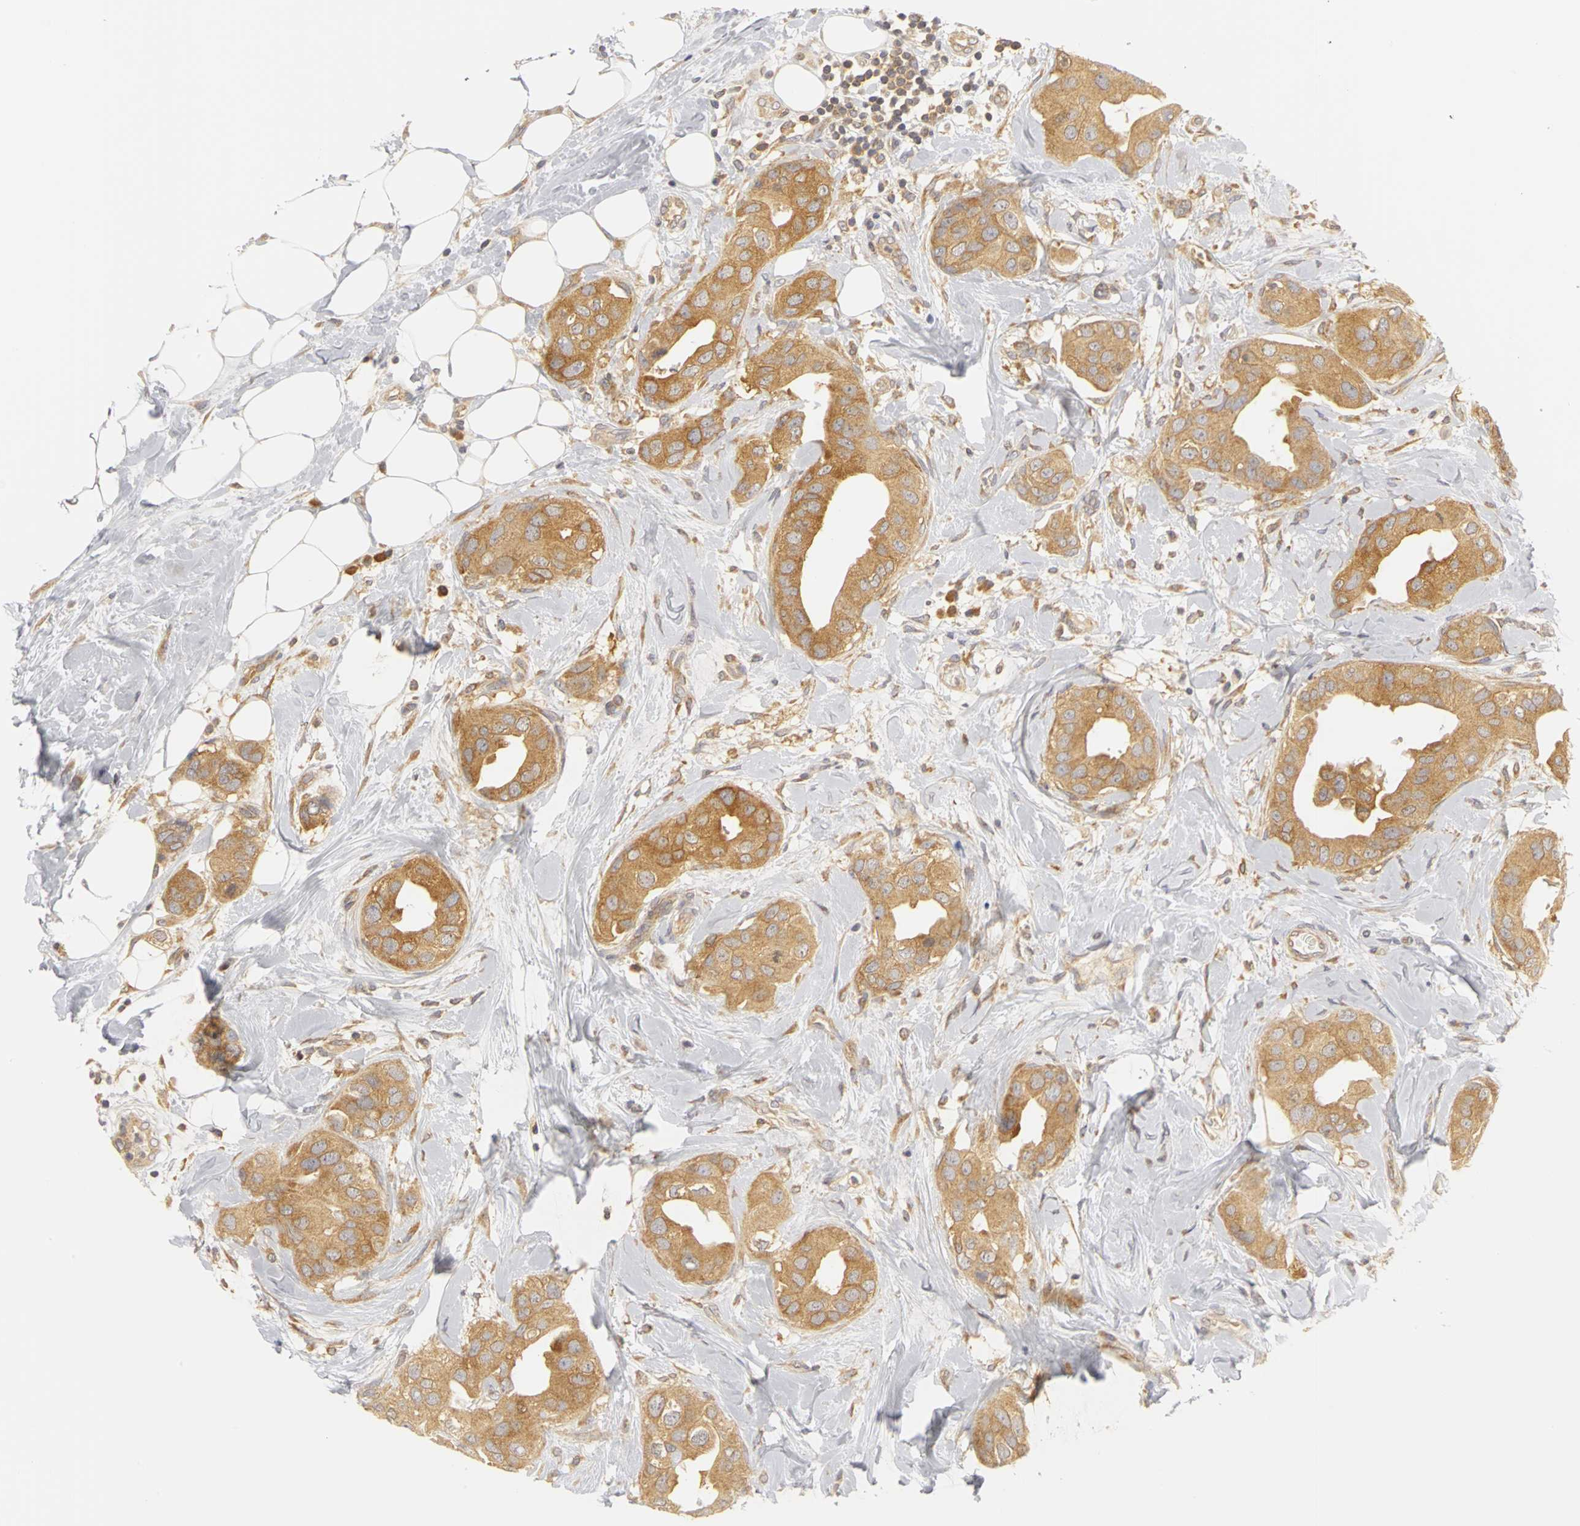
{"staining": {"intensity": "moderate", "quantity": ">75%", "location": "cytoplasmic/membranous"}, "tissue": "breast cancer", "cell_type": "Tumor cells", "image_type": "cancer", "snomed": [{"axis": "morphology", "description": "Duct carcinoma"}, {"axis": "topography", "description": "Breast"}], "caption": "Immunohistochemistry (IHC) (DAB (3,3'-diaminobenzidine)) staining of human breast invasive ductal carcinoma reveals moderate cytoplasmic/membranous protein positivity in about >75% of tumor cells. The staining is performed using DAB brown chromogen to label protein expression. The nuclei are counter-stained blue using hematoxylin.", "gene": "IRAK1", "patient": {"sex": "female", "age": 40}}